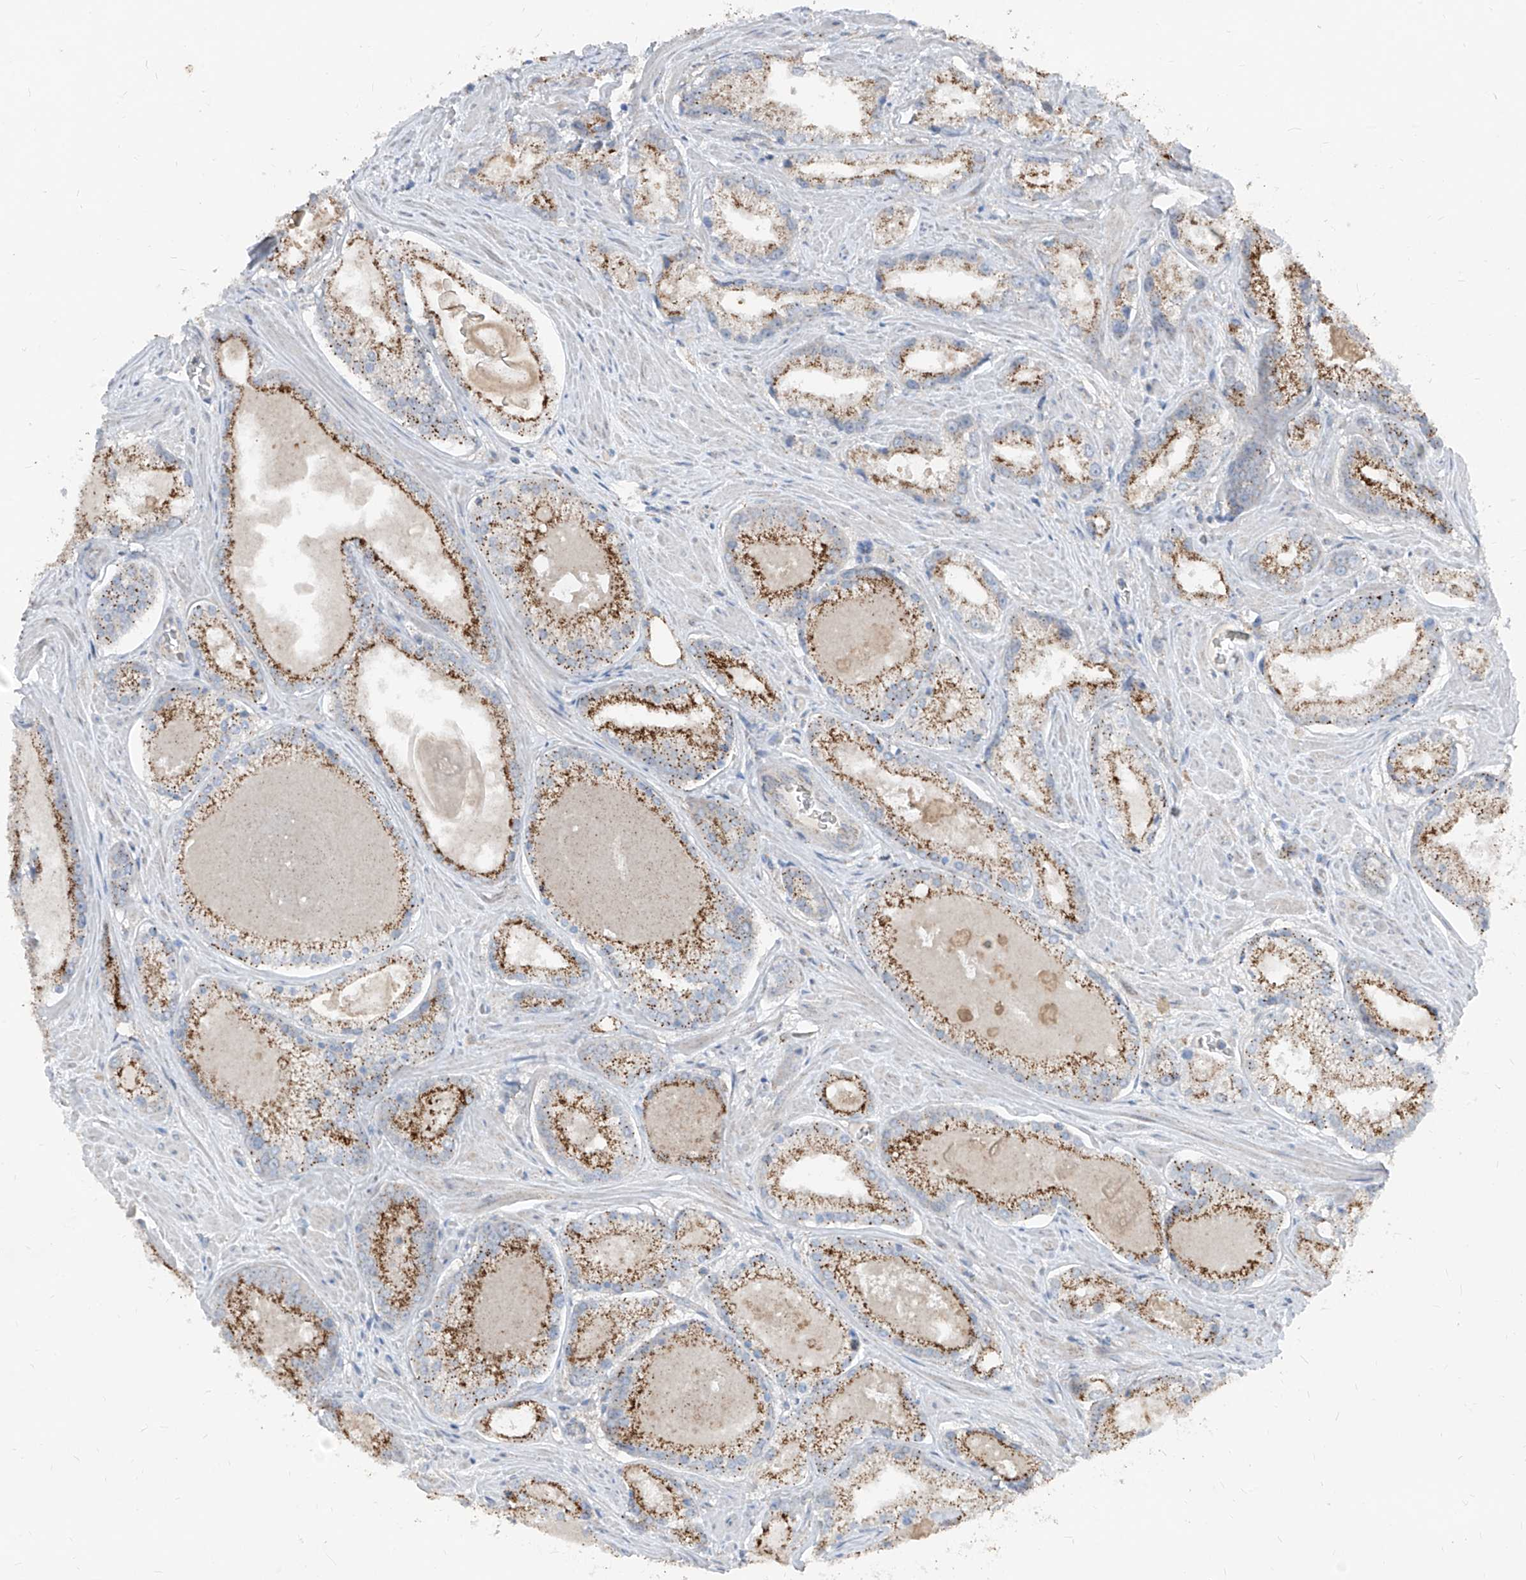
{"staining": {"intensity": "strong", "quantity": "25%-75%", "location": "cytoplasmic/membranous"}, "tissue": "prostate cancer", "cell_type": "Tumor cells", "image_type": "cancer", "snomed": [{"axis": "morphology", "description": "Adenocarcinoma, Low grade"}, {"axis": "topography", "description": "Prostate"}], "caption": "Tumor cells display high levels of strong cytoplasmic/membranous staining in approximately 25%-75% of cells in prostate cancer (low-grade adenocarcinoma).", "gene": "ABCD3", "patient": {"sex": "male", "age": 54}}